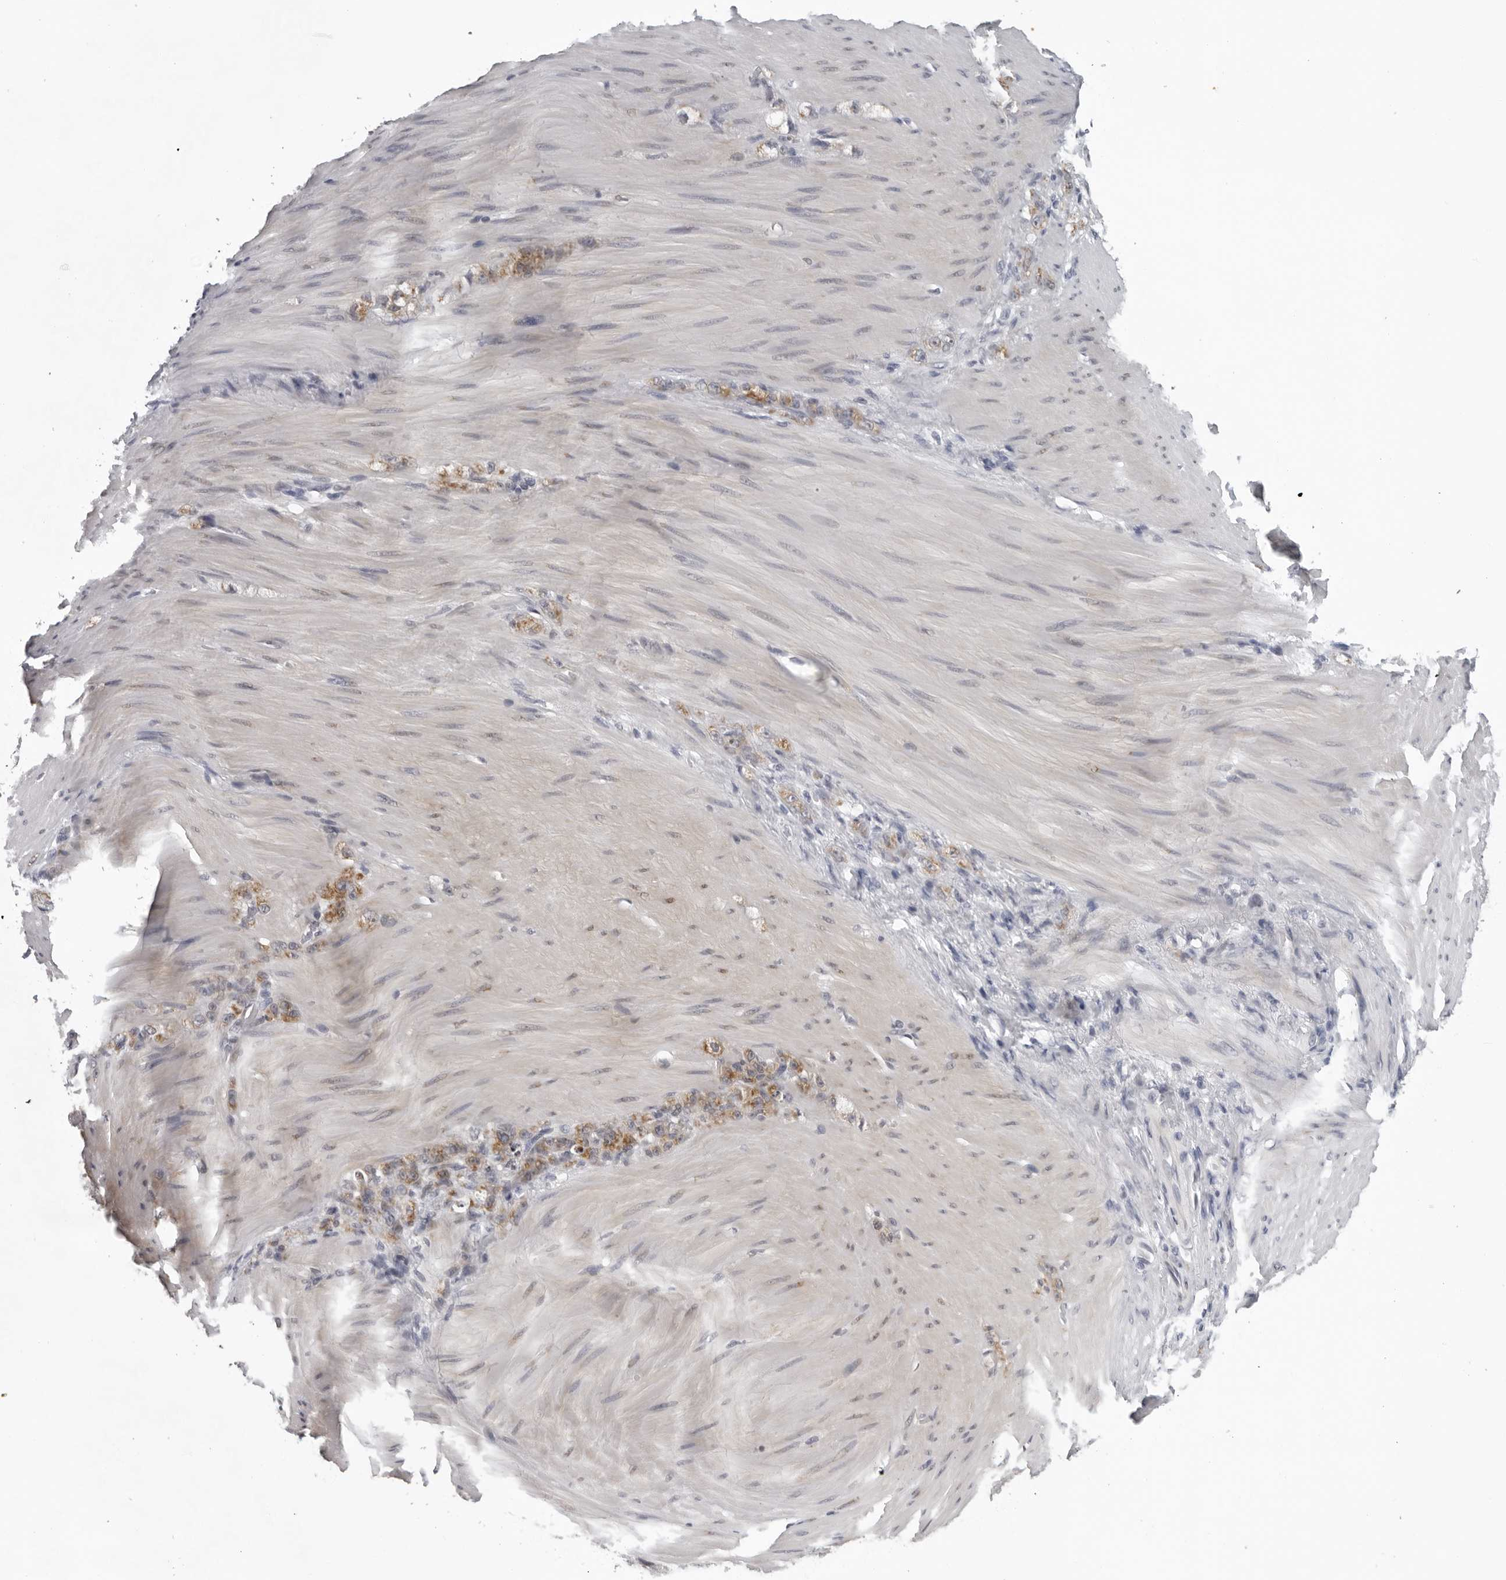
{"staining": {"intensity": "moderate", "quantity": "25%-75%", "location": "cytoplasmic/membranous"}, "tissue": "stomach cancer", "cell_type": "Tumor cells", "image_type": "cancer", "snomed": [{"axis": "morphology", "description": "Normal tissue, NOS"}, {"axis": "morphology", "description": "Adenocarcinoma, NOS"}, {"axis": "topography", "description": "Stomach"}], "caption": "Immunohistochemical staining of human stomach cancer shows moderate cytoplasmic/membranous protein positivity in approximately 25%-75% of tumor cells. Nuclei are stained in blue.", "gene": "CPT2", "patient": {"sex": "male", "age": 82}}